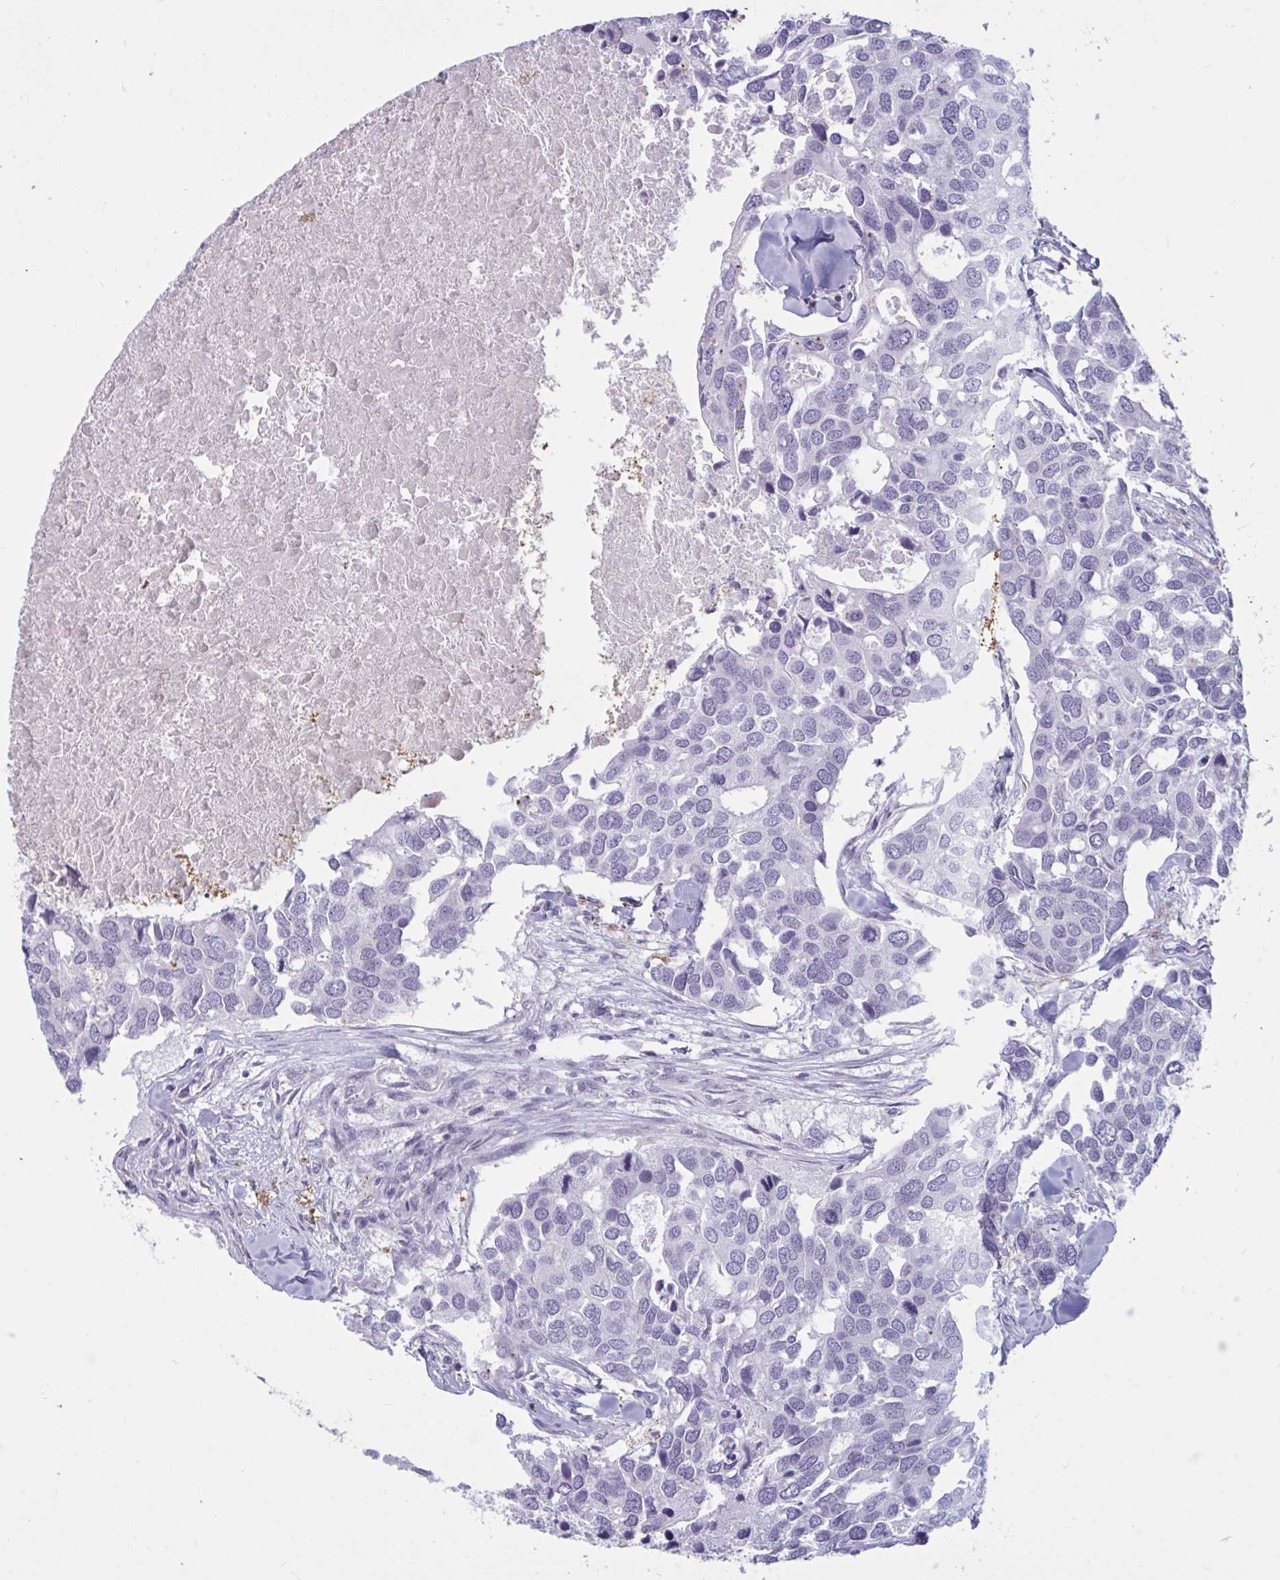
{"staining": {"intensity": "negative", "quantity": "none", "location": "none"}, "tissue": "breast cancer", "cell_type": "Tumor cells", "image_type": "cancer", "snomed": [{"axis": "morphology", "description": "Duct carcinoma"}, {"axis": "topography", "description": "Breast"}], "caption": "Immunohistochemistry (IHC) of breast cancer exhibits no expression in tumor cells.", "gene": "TBC1D4", "patient": {"sex": "female", "age": 83}}